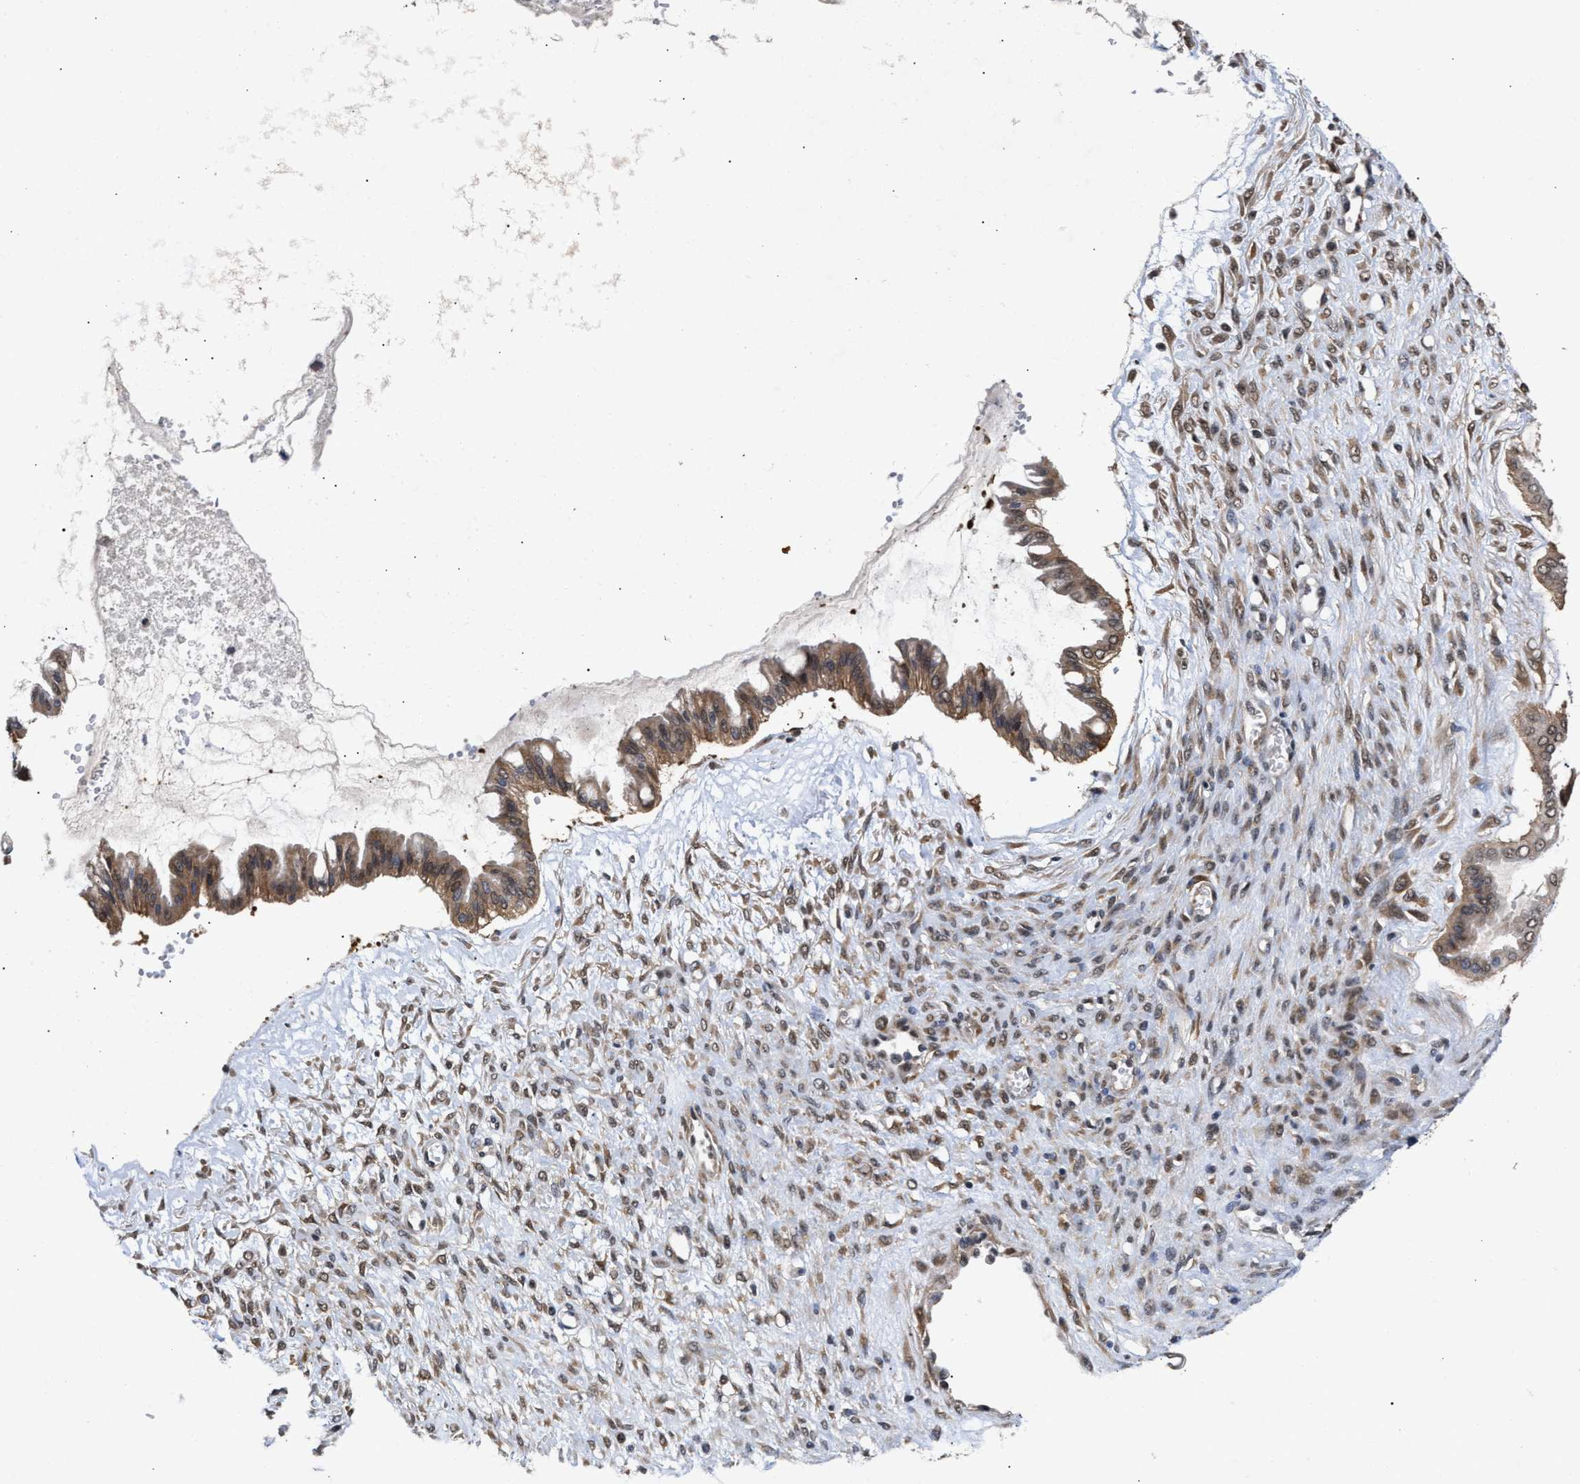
{"staining": {"intensity": "moderate", "quantity": ">75%", "location": "cytoplasmic/membranous,nuclear"}, "tissue": "ovarian cancer", "cell_type": "Tumor cells", "image_type": "cancer", "snomed": [{"axis": "morphology", "description": "Cystadenocarcinoma, mucinous, NOS"}, {"axis": "topography", "description": "Ovary"}], "caption": "An image of human mucinous cystadenocarcinoma (ovarian) stained for a protein exhibits moderate cytoplasmic/membranous and nuclear brown staining in tumor cells.", "gene": "CLIP2", "patient": {"sex": "female", "age": 73}}